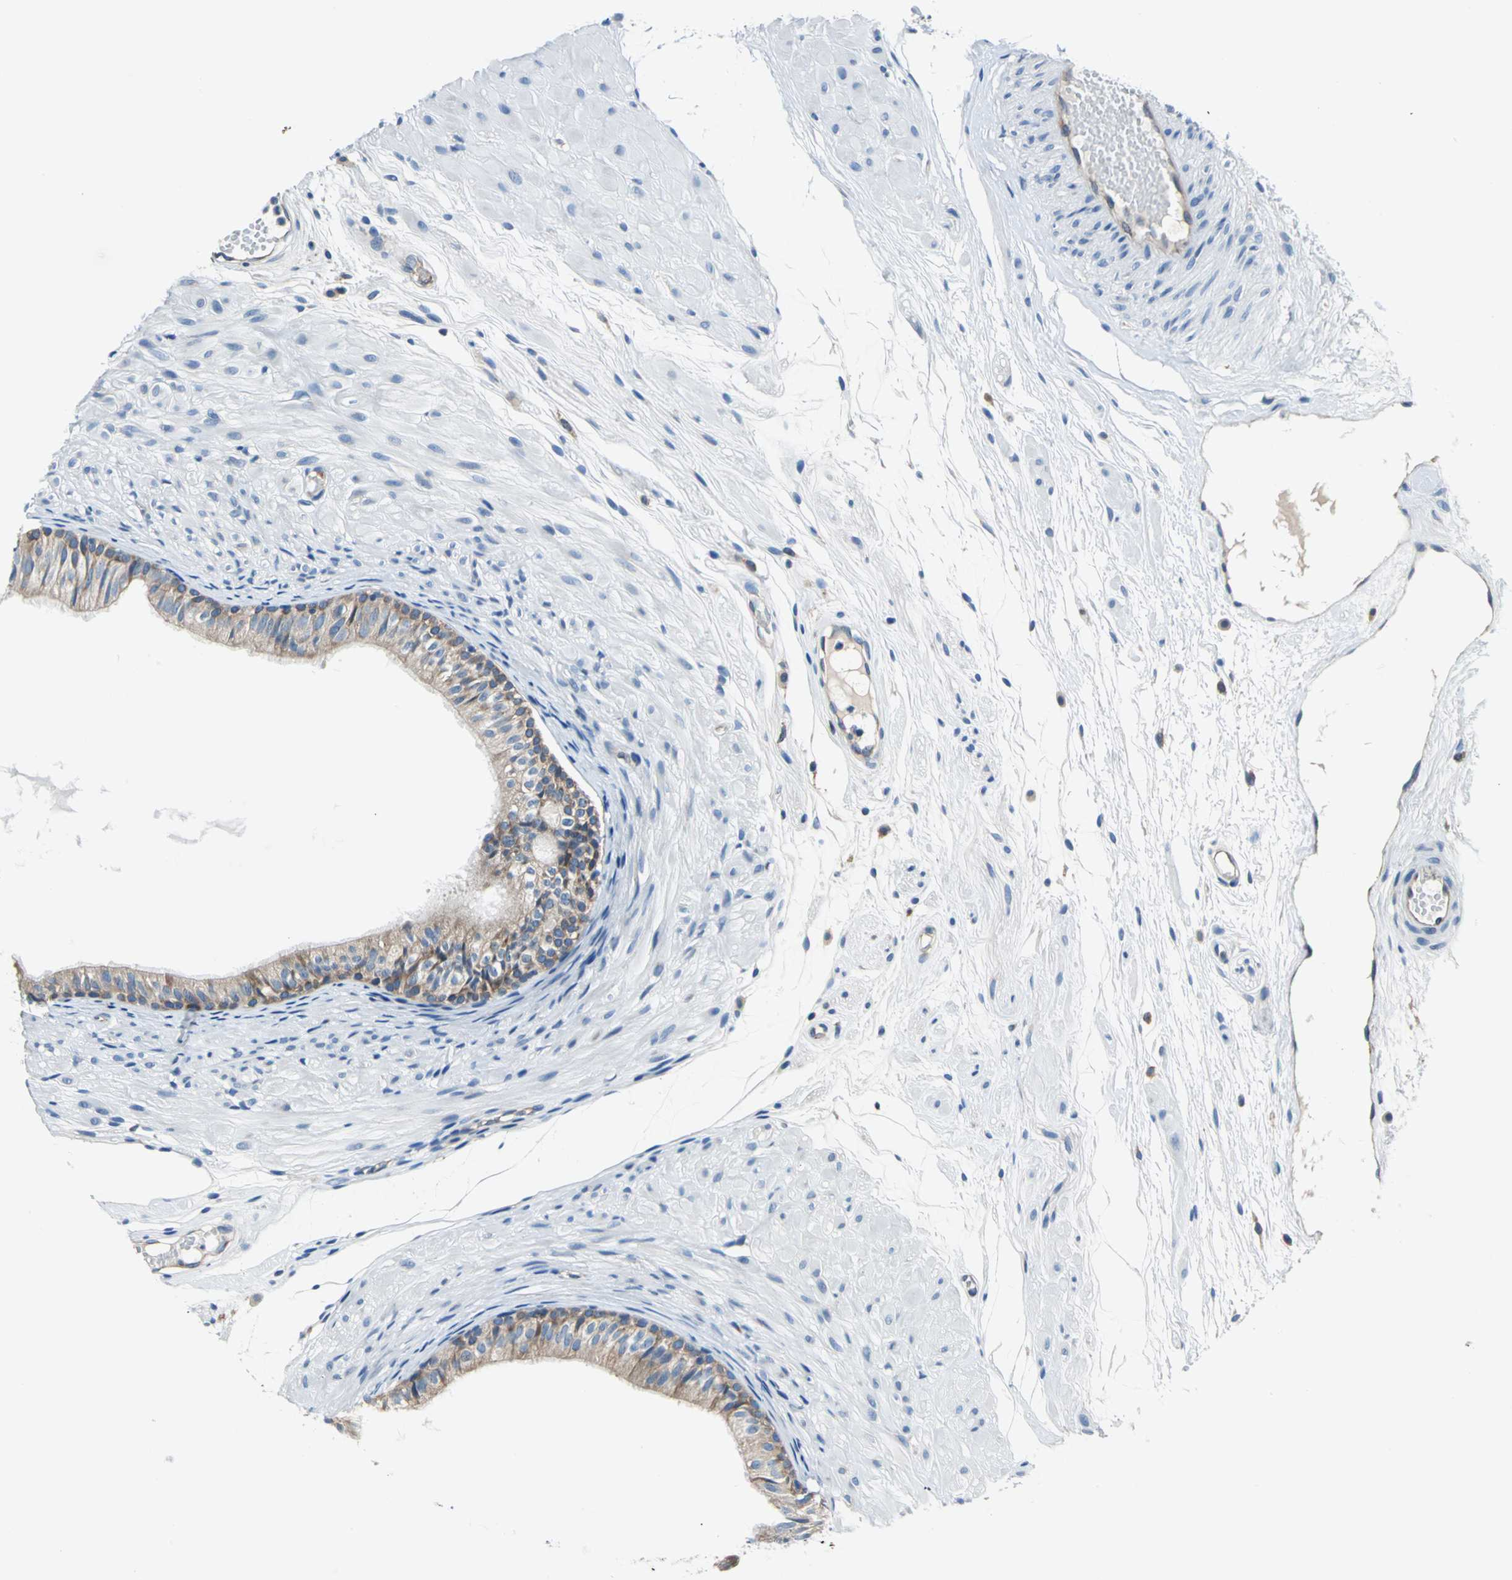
{"staining": {"intensity": "moderate", "quantity": "25%-75%", "location": "cytoplasmic/membranous"}, "tissue": "epididymis", "cell_type": "Glandular cells", "image_type": "normal", "snomed": [{"axis": "morphology", "description": "Normal tissue, NOS"}, {"axis": "morphology", "description": "Atrophy, NOS"}, {"axis": "topography", "description": "Testis"}, {"axis": "topography", "description": "Epididymis"}], "caption": "Moderate cytoplasmic/membranous protein positivity is present in approximately 25%-75% of glandular cells in epididymis. (DAB = brown stain, brightfield microscopy at high magnification).", "gene": "TRIM25", "patient": {"sex": "male", "age": 18}}